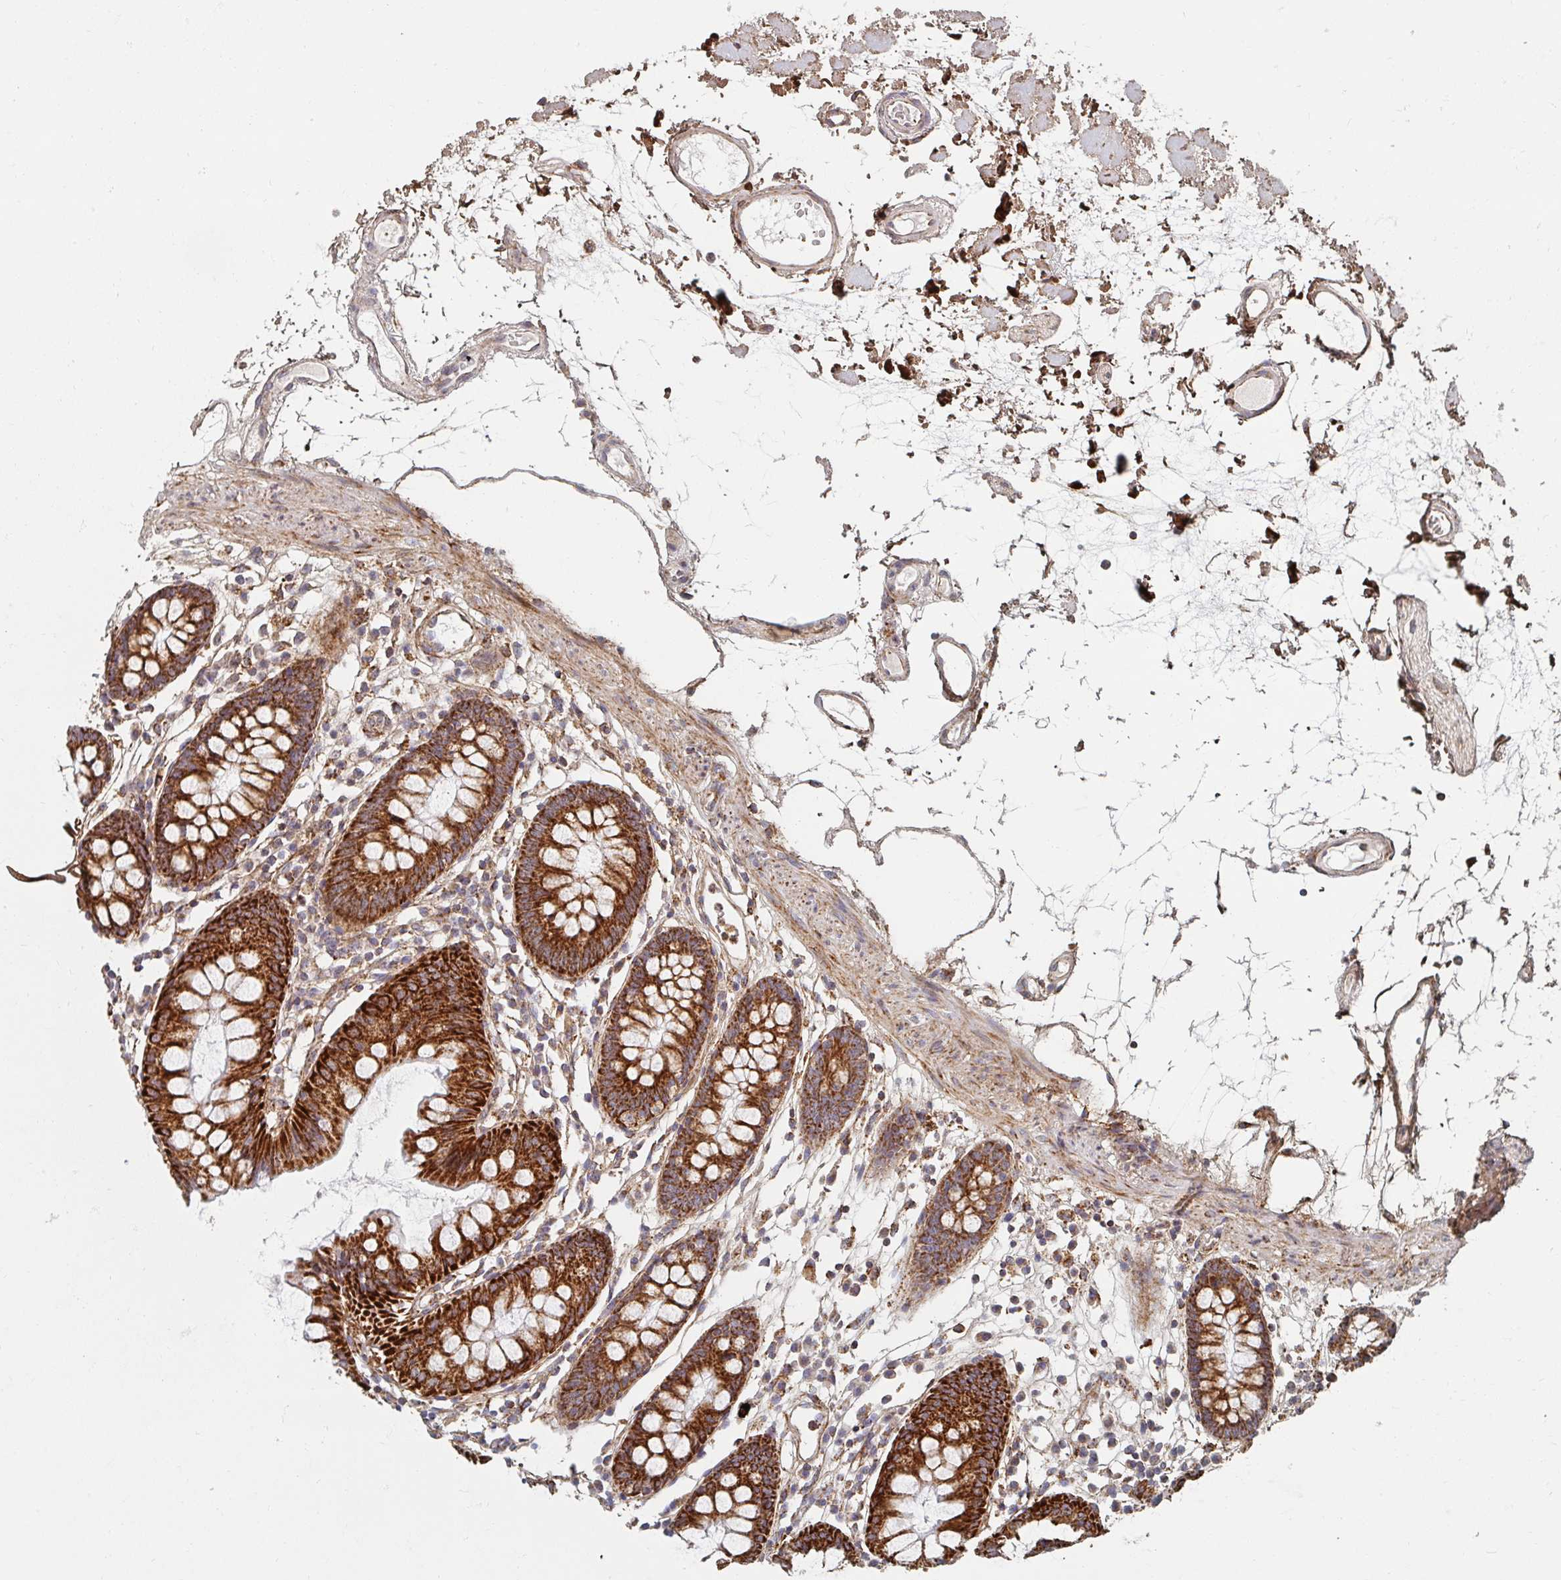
{"staining": {"intensity": "moderate", "quantity": ">75%", "location": "cytoplasmic/membranous"}, "tissue": "colon", "cell_type": "Endothelial cells", "image_type": "normal", "snomed": [{"axis": "morphology", "description": "Normal tissue, NOS"}, {"axis": "topography", "description": "Colon"}], "caption": "Immunohistochemistry image of benign human colon stained for a protein (brown), which reveals medium levels of moderate cytoplasmic/membranous expression in approximately >75% of endothelial cells.", "gene": "MAVS", "patient": {"sex": "female", "age": 84}}